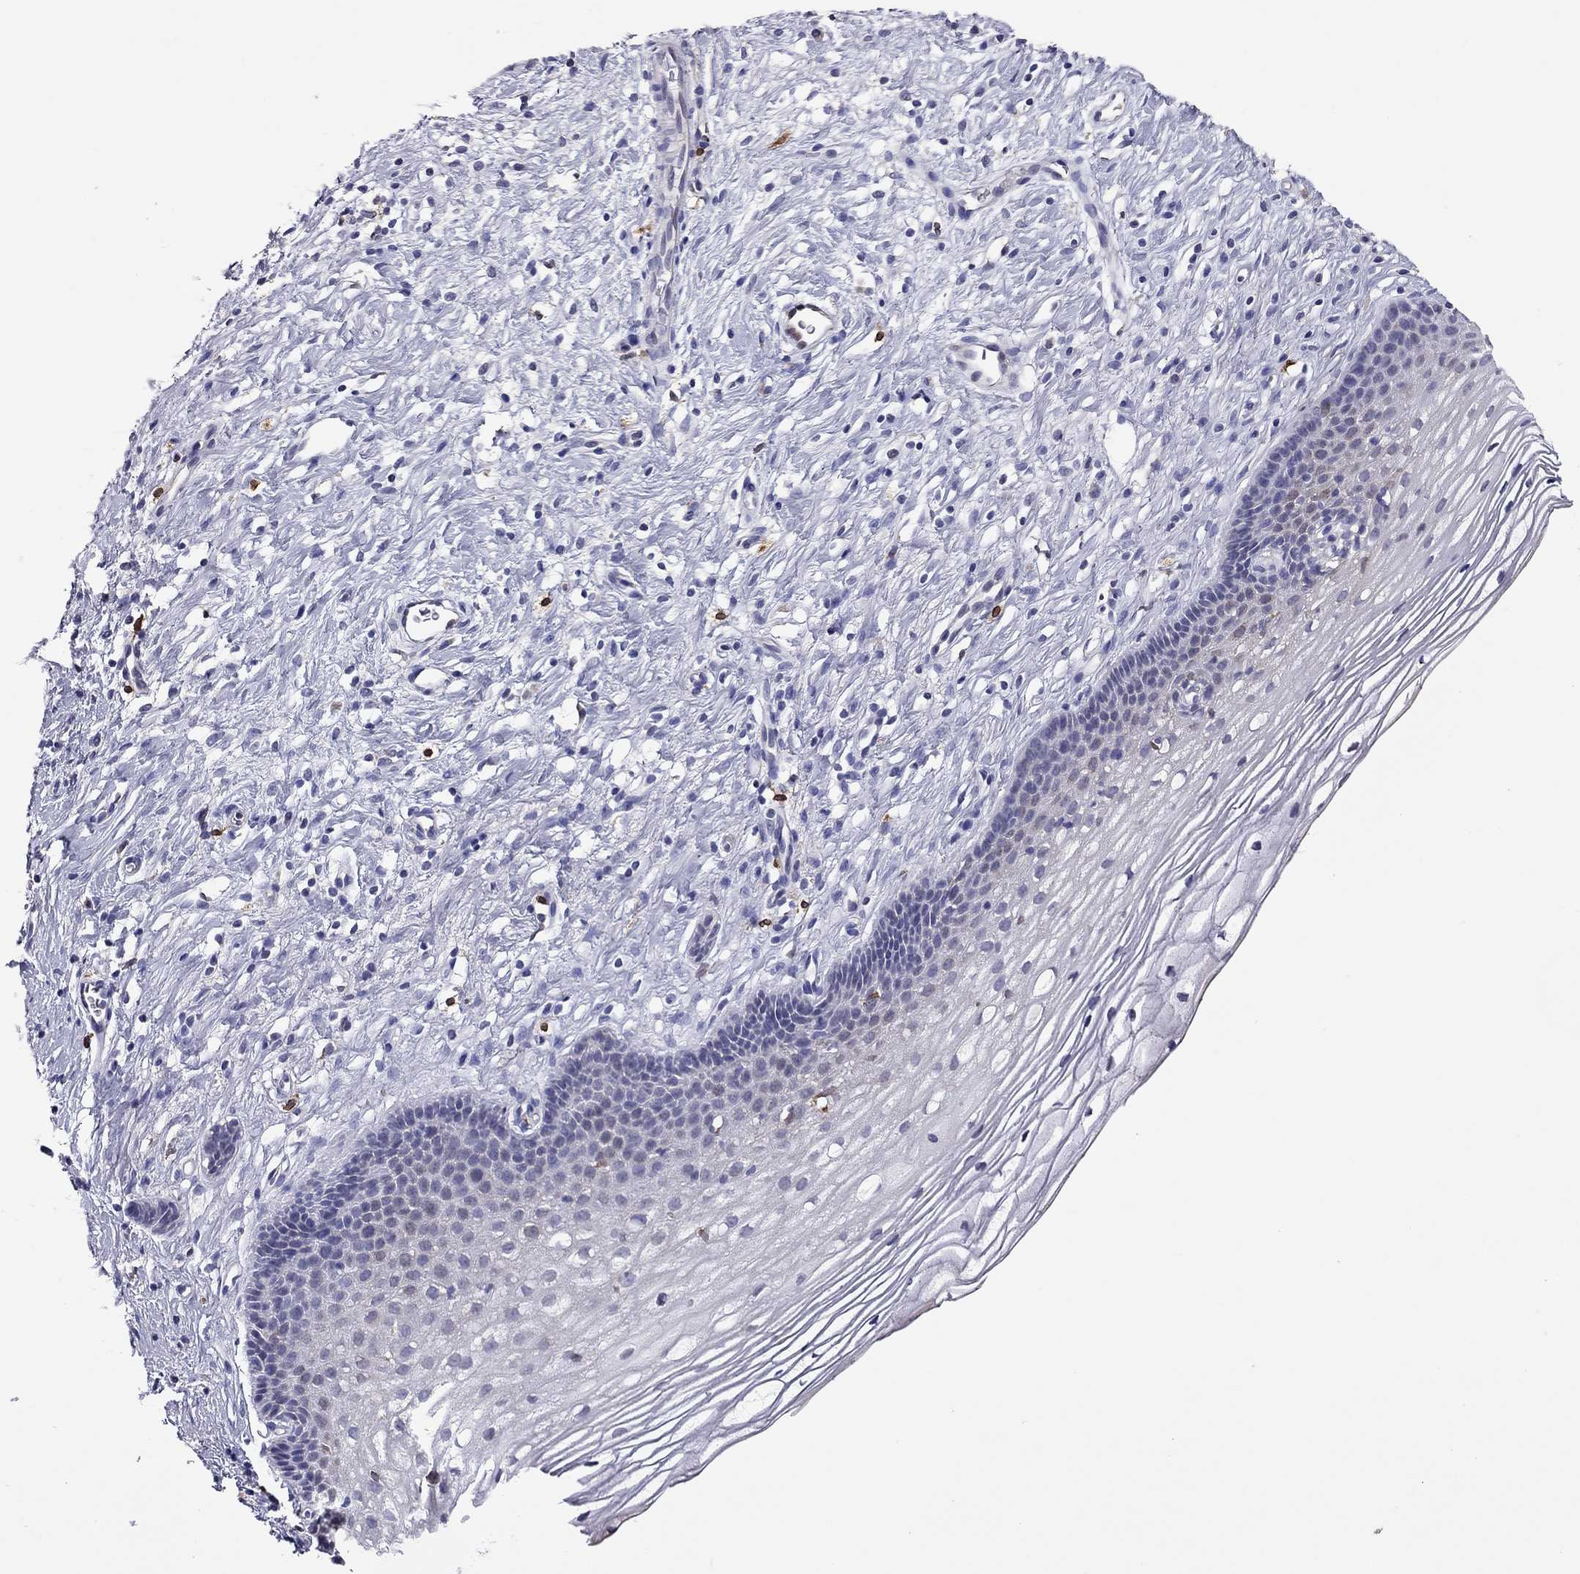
{"staining": {"intensity": "negative", "quantity": "none", "location": "none"}, "tissue": "cervix", "cell_type": "Glandular cells", "image_type": "normal", "snomed": [{"axis": "morphology", "description": "Normal tissue, NOS"}, {"axis": "topography", "description": "Cervix"}], "caption": "The image demonstrates no staining of glandular cells in normal cervix. (Brightfield microscopy of DAB immunohistochemistry (IHC) at high magnification).", "gene": "ADORA2A", "patient": {"sex": "female", "age": 39}}